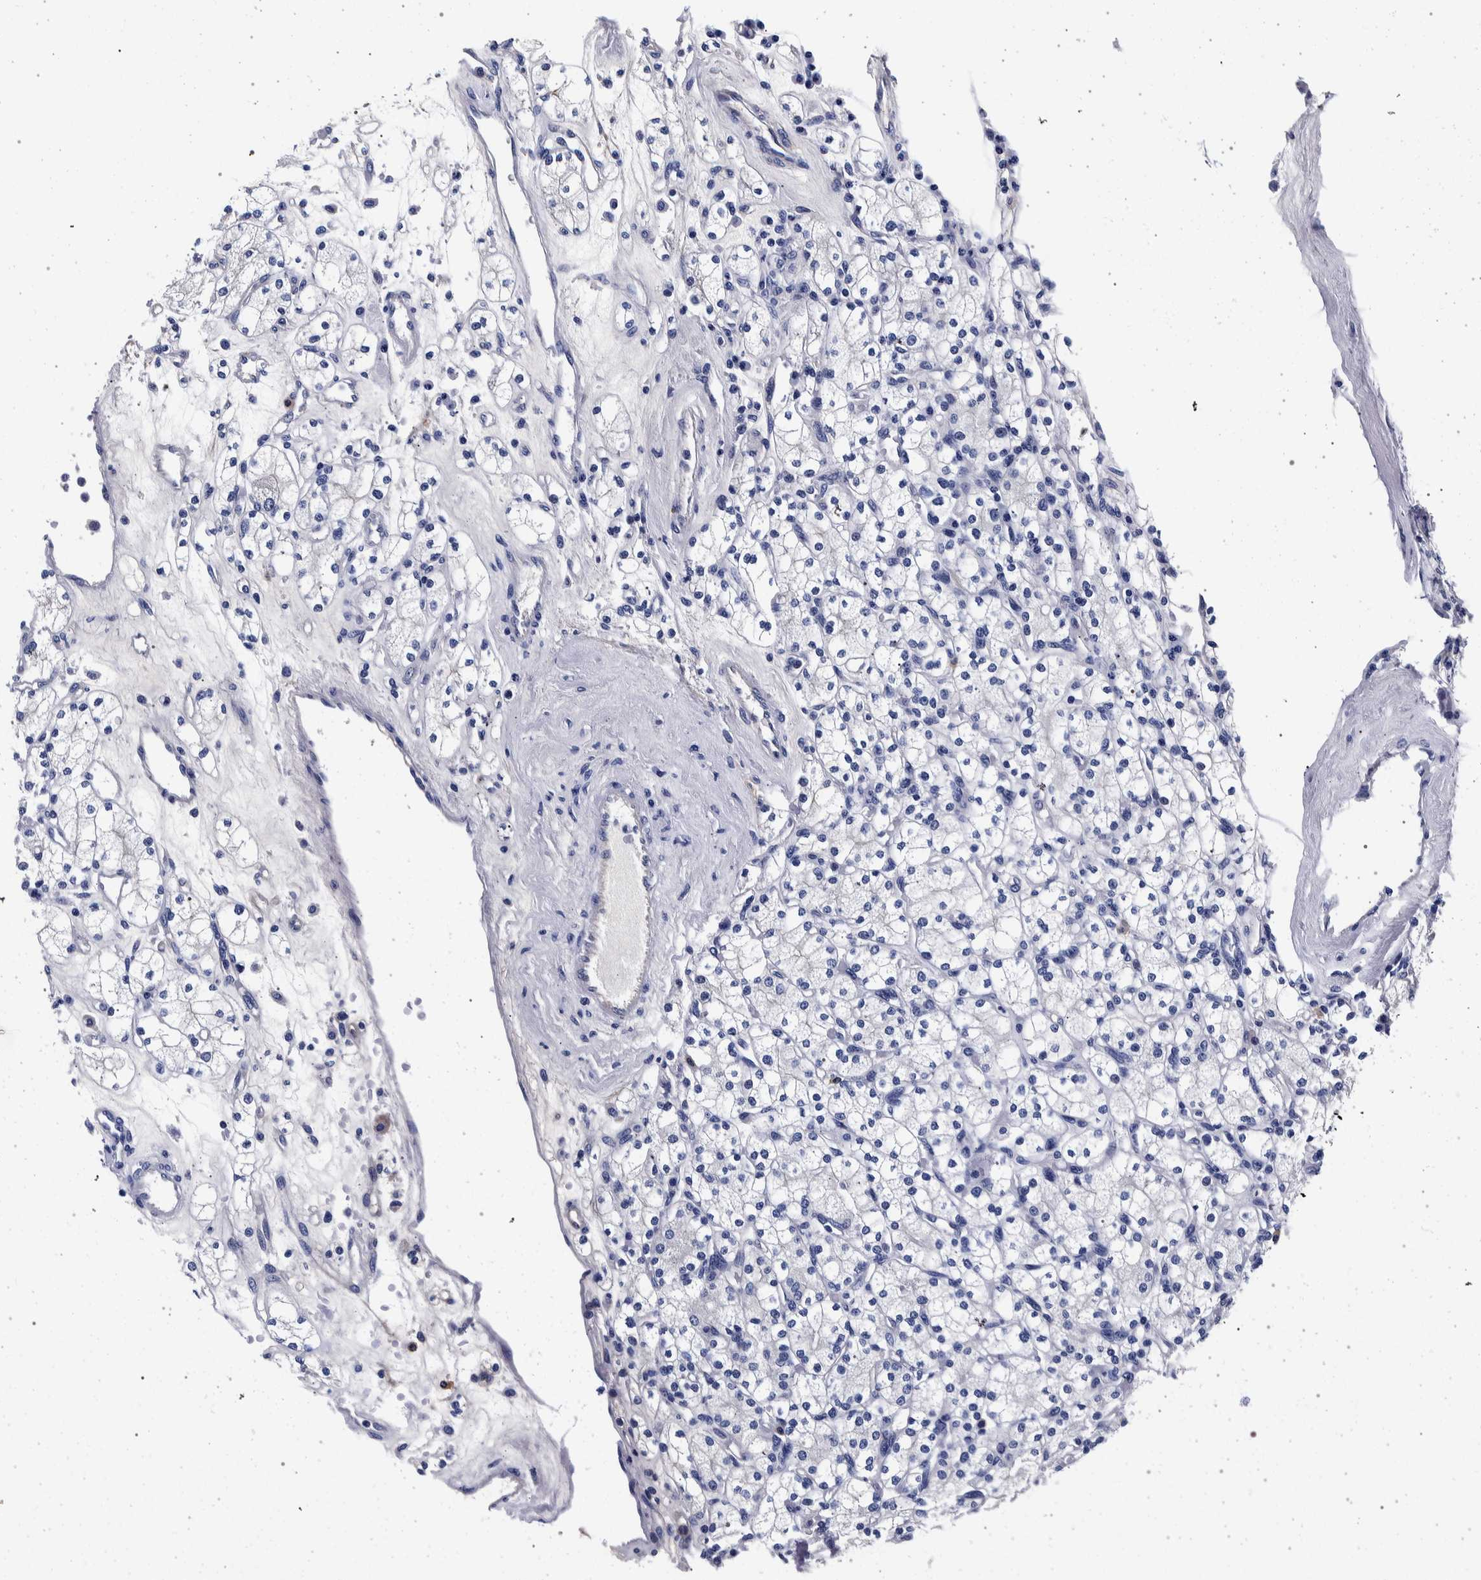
{"staining": {"intensity": "negative", "quantity": "none", "location": "none"}, "tissue": "renal cancer", "cell_type": "Tumor cells", "image_type": "cancer", "snomed": [{"axis": "morphology", "description": "Adenocarcinoma, NOS"}, {"axis": "topography", "description": "Kidney"}], "caption": "An IHC histopathology image of adenocarcinoma (renal) is shown. There is no staining in tumor cells of adenocarcinoma (renal).", "gene": "NIBAN2", "patient": {"sex": "male", "age": 77}}